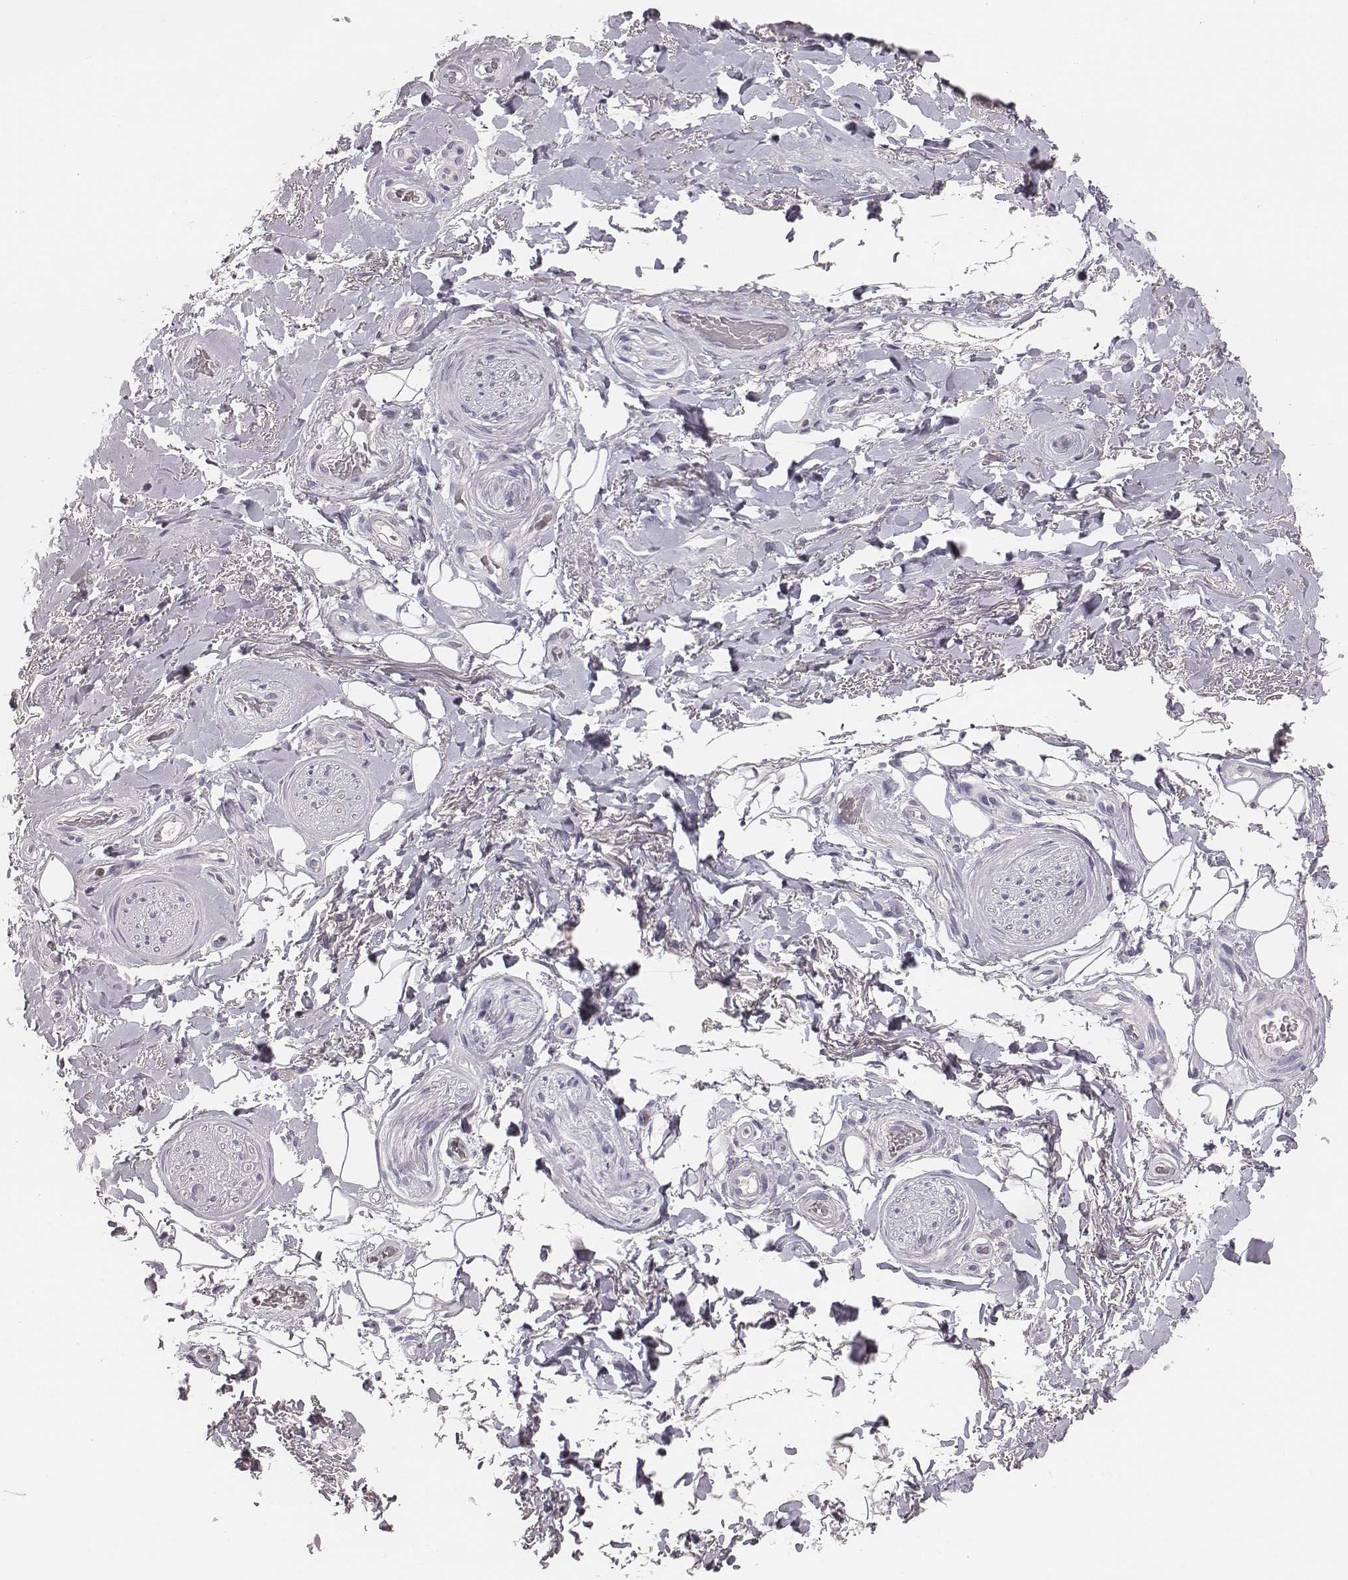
{"staining": {"intensity": "negative", "quantity": "none", "location": "none"}, "tissue": "adipose tissue", "cell_type": "Adipocytes", "image_type": "normal", "snomed": [{"axis": "morphology", "description": "Normal tissue, NOS"}, {"axis": "topography", "description": "Anal"}, {"axis": "topography", "description": "Peripheral nerve tissue"}], "caption": "Immunohistochemistry (IHC) micrograph of benign adipose tissue: human adipose tissue stained with DAB reveals no significant protein staining in adipocytes.", "gene": "MYH6", "patient": {"sex": "male", "age": 53}}